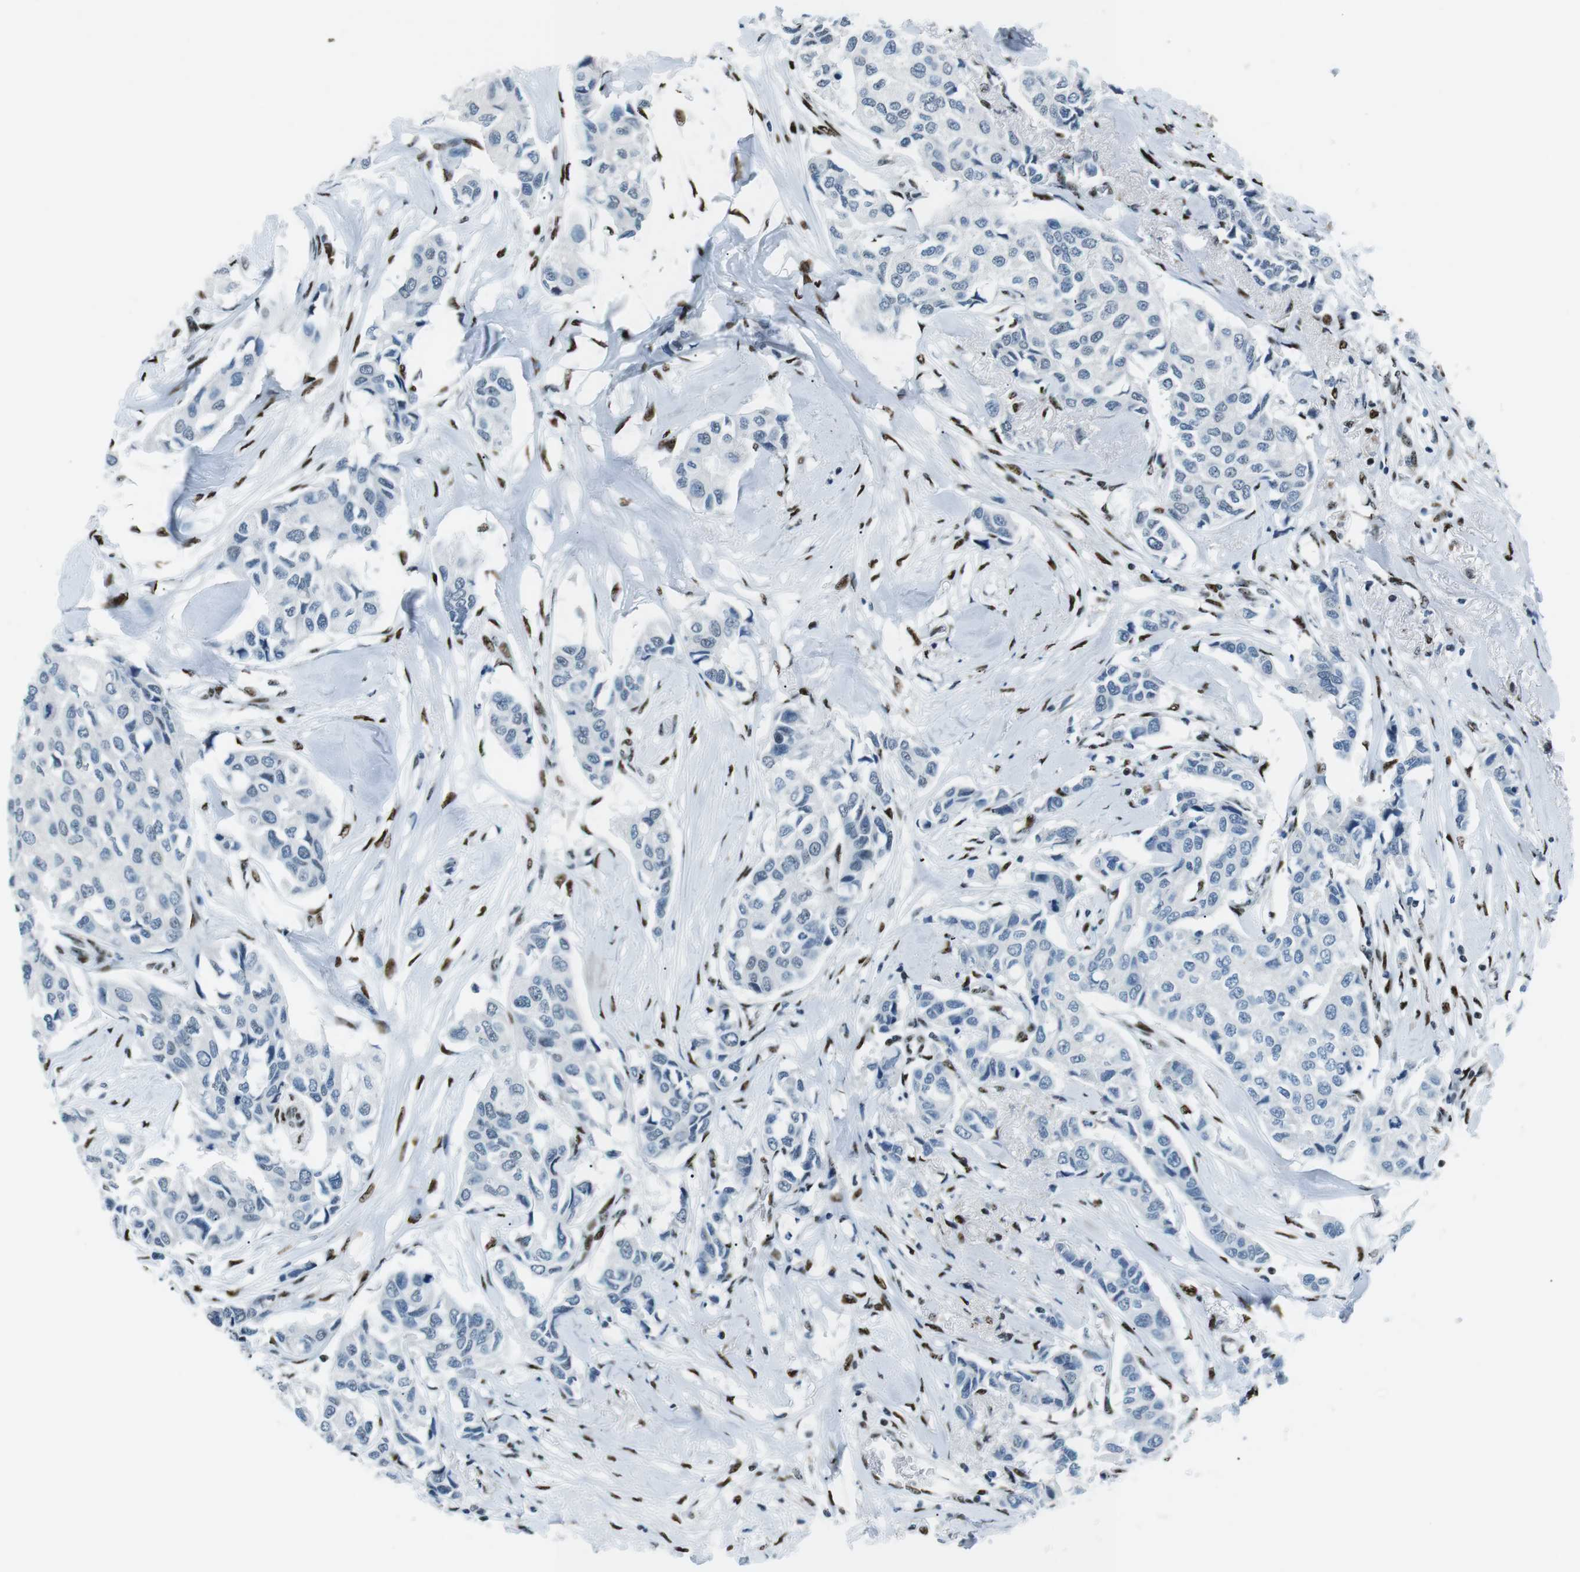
{"staining": {"intensity": "negative", "quantity": "none", "location": "none"}, "tissue": "breast cancer", "cell_type": "Tumor cells", "image_type": "cancer", "snomed": [{"axis": "morphology", "description": "Duct carcinoma"}, {"axis": "topography", "description": "Breast"}], "caption": "Tumor cells show no significant positivity in breast cancer.", "gene": "PML", "patient": {"sex": "female", "age": 80}}